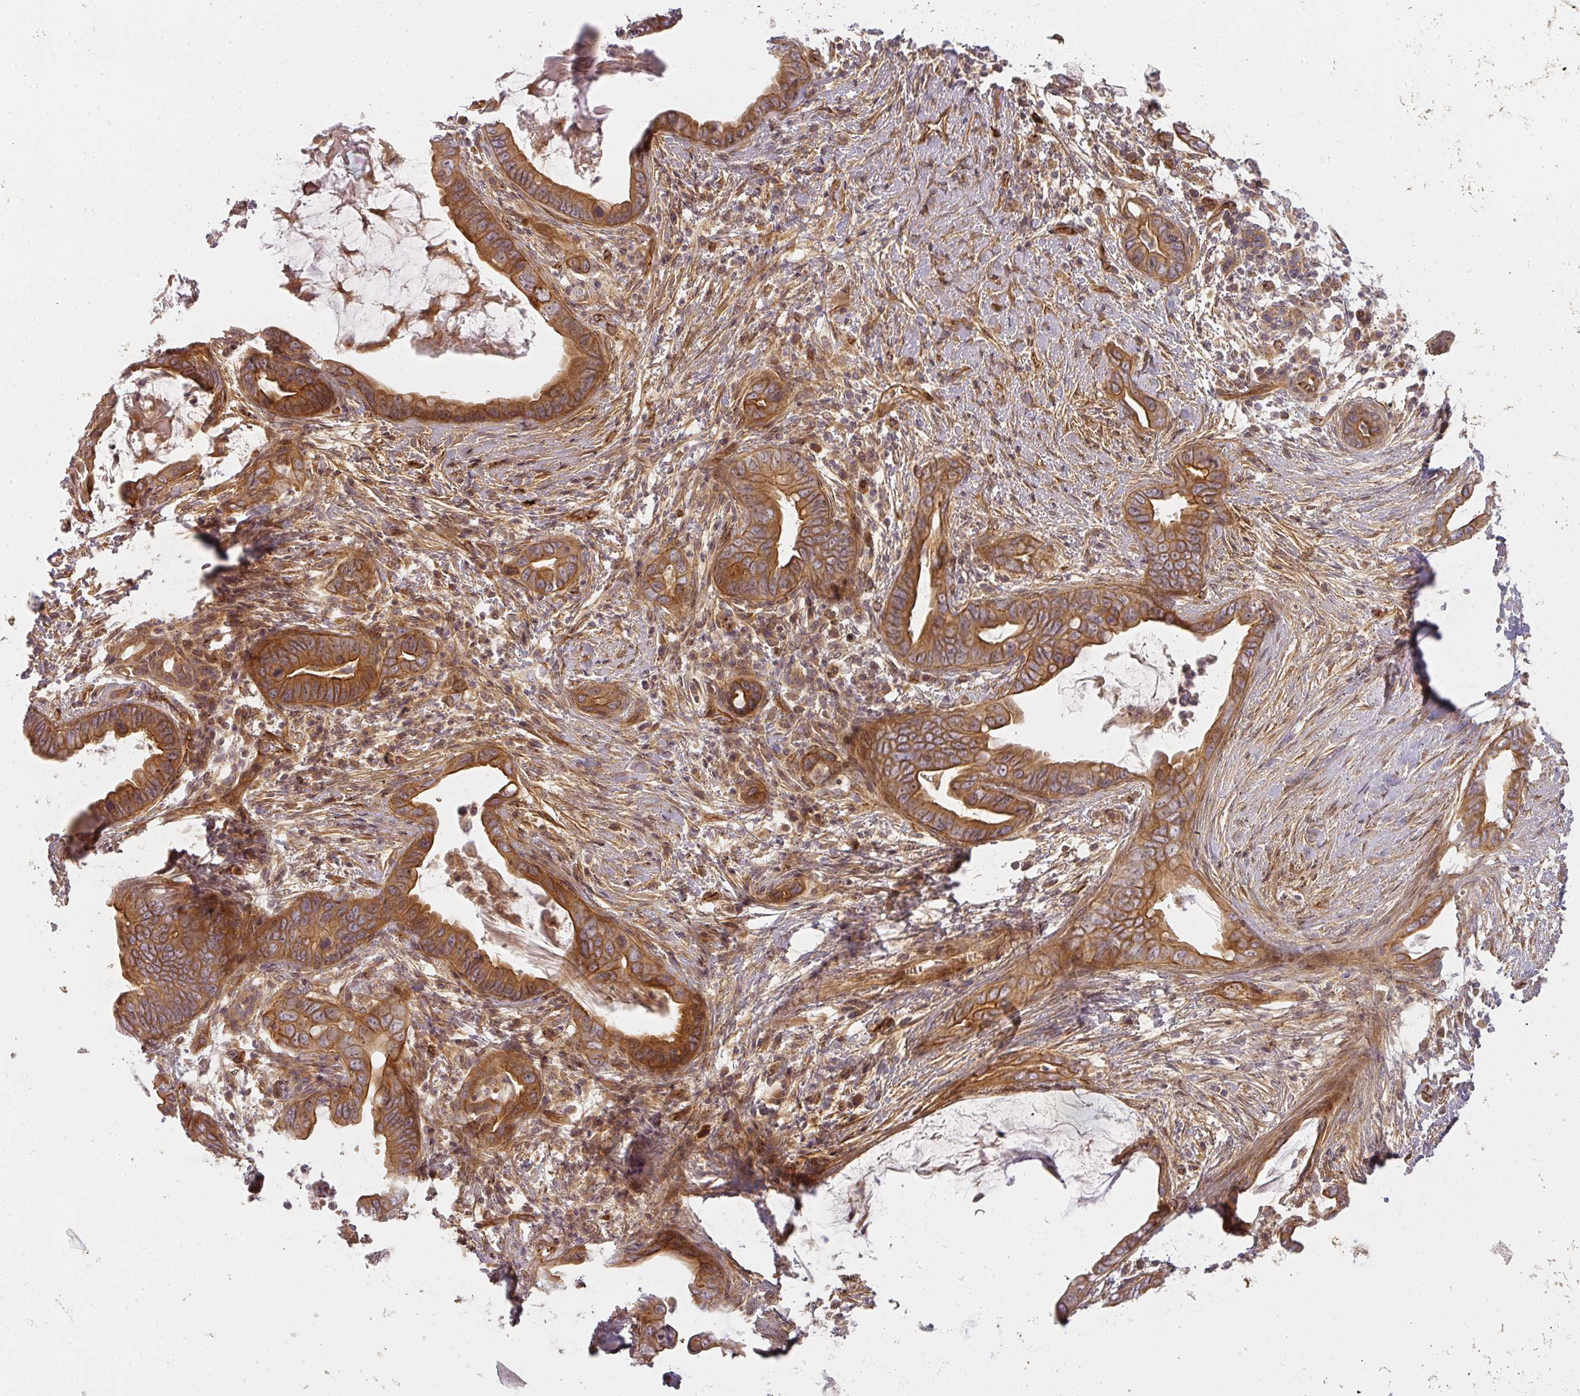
{"staining": {"intensity": "strong", "quantity": ">75%", "location": "cytoplasmic/membranous"}, "tissue": "pancreatic cancer", "cell_type": "Tumor cells", "image_type": "cancer", "snomed": [{"axis": "morphology", "description": "Adenocarcinoma, NOS"}, {"axis": "topography", "description": "Pancreas"}], "caption": "Immunohistochemical staining of human pancreatic adenocarcinoma shows high levels of strong cytoplasmic/membranous protein expression in about >75% of tumor cells. The staining was performed using DAB to visualize the protein expression in brown, while the nuclei were stained in blue with hematoxylin (Magnification: 20x).", "gene": "CNOT1", "patient": {"sex": "male", "age": 75}}